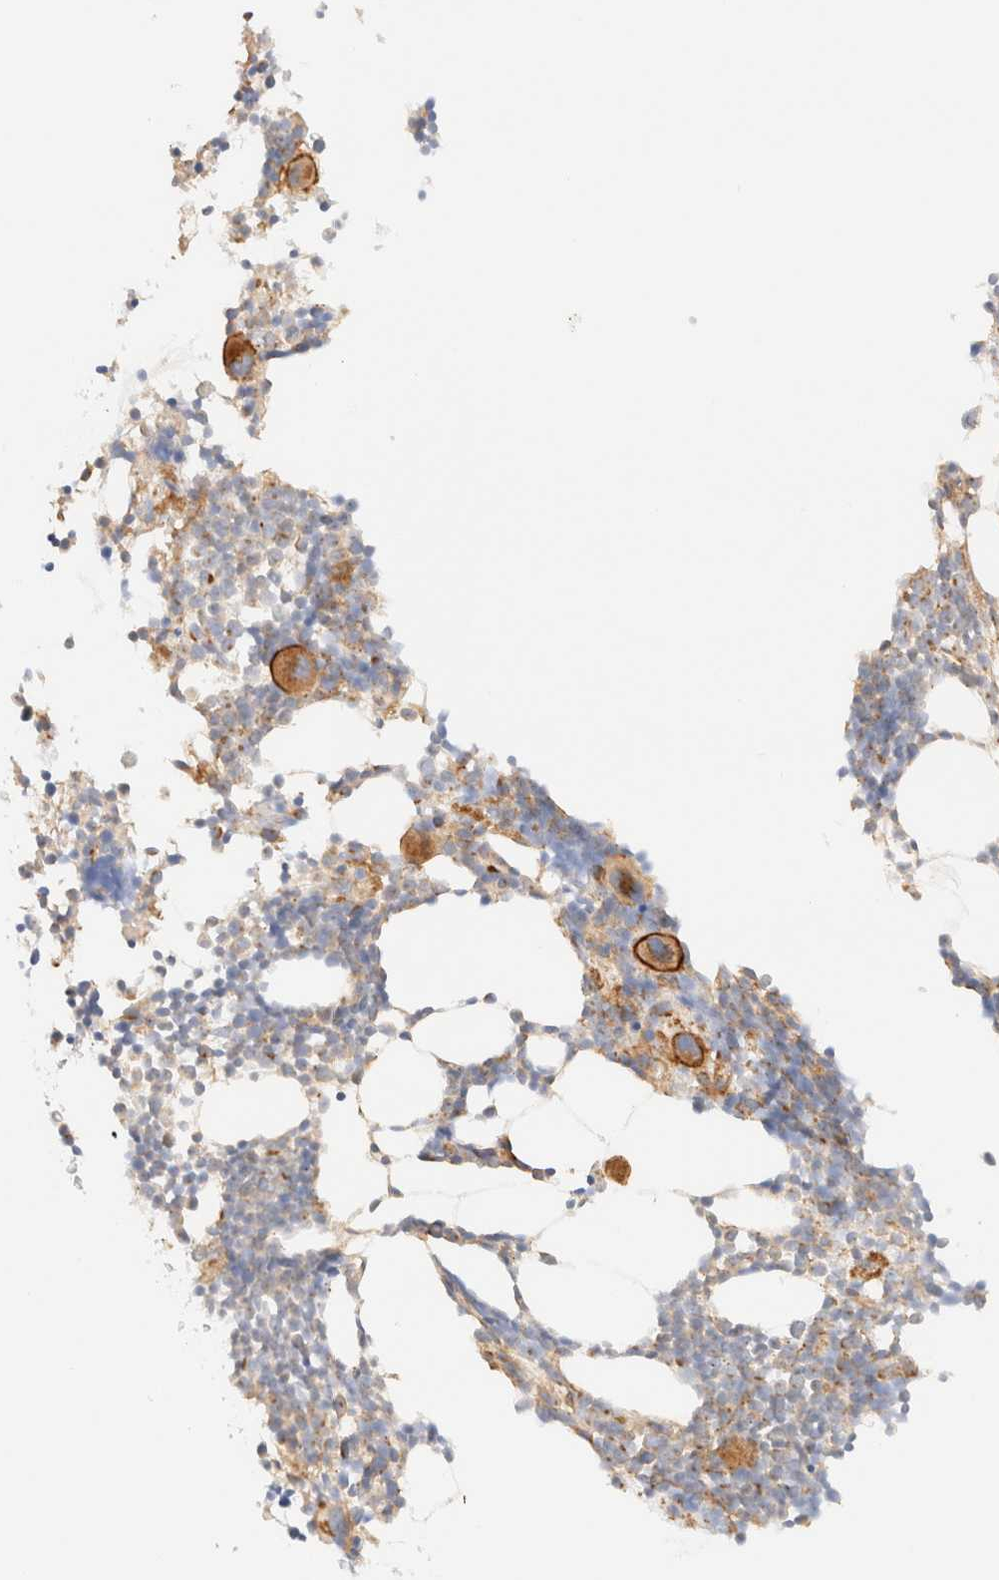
{"staining": {"intensity": "moderate", "quantity": "<25%", "location": "cytoplasmic/membranous"}, "tissue": "bone marrow", "cell_type": "Hematopoietic cells", "image_type": "normal", "snomed": [{"axis": "morphology", "description": "Normal tissue, NOS"}, {"axis": "morphology", "description": "Inflammation, NOS"}, {"axis": "topography", "description": "Bone marrow"}], "caption": "This micrograph exhibits immunohistochemistry staining of unremarkable bone marrow, with low moderate cytoplasmic/membranous positivity in approximately <25% of hematopoietic cells.", "gene": "MYO10", "patient": {"sex": "male", "age": 31}}